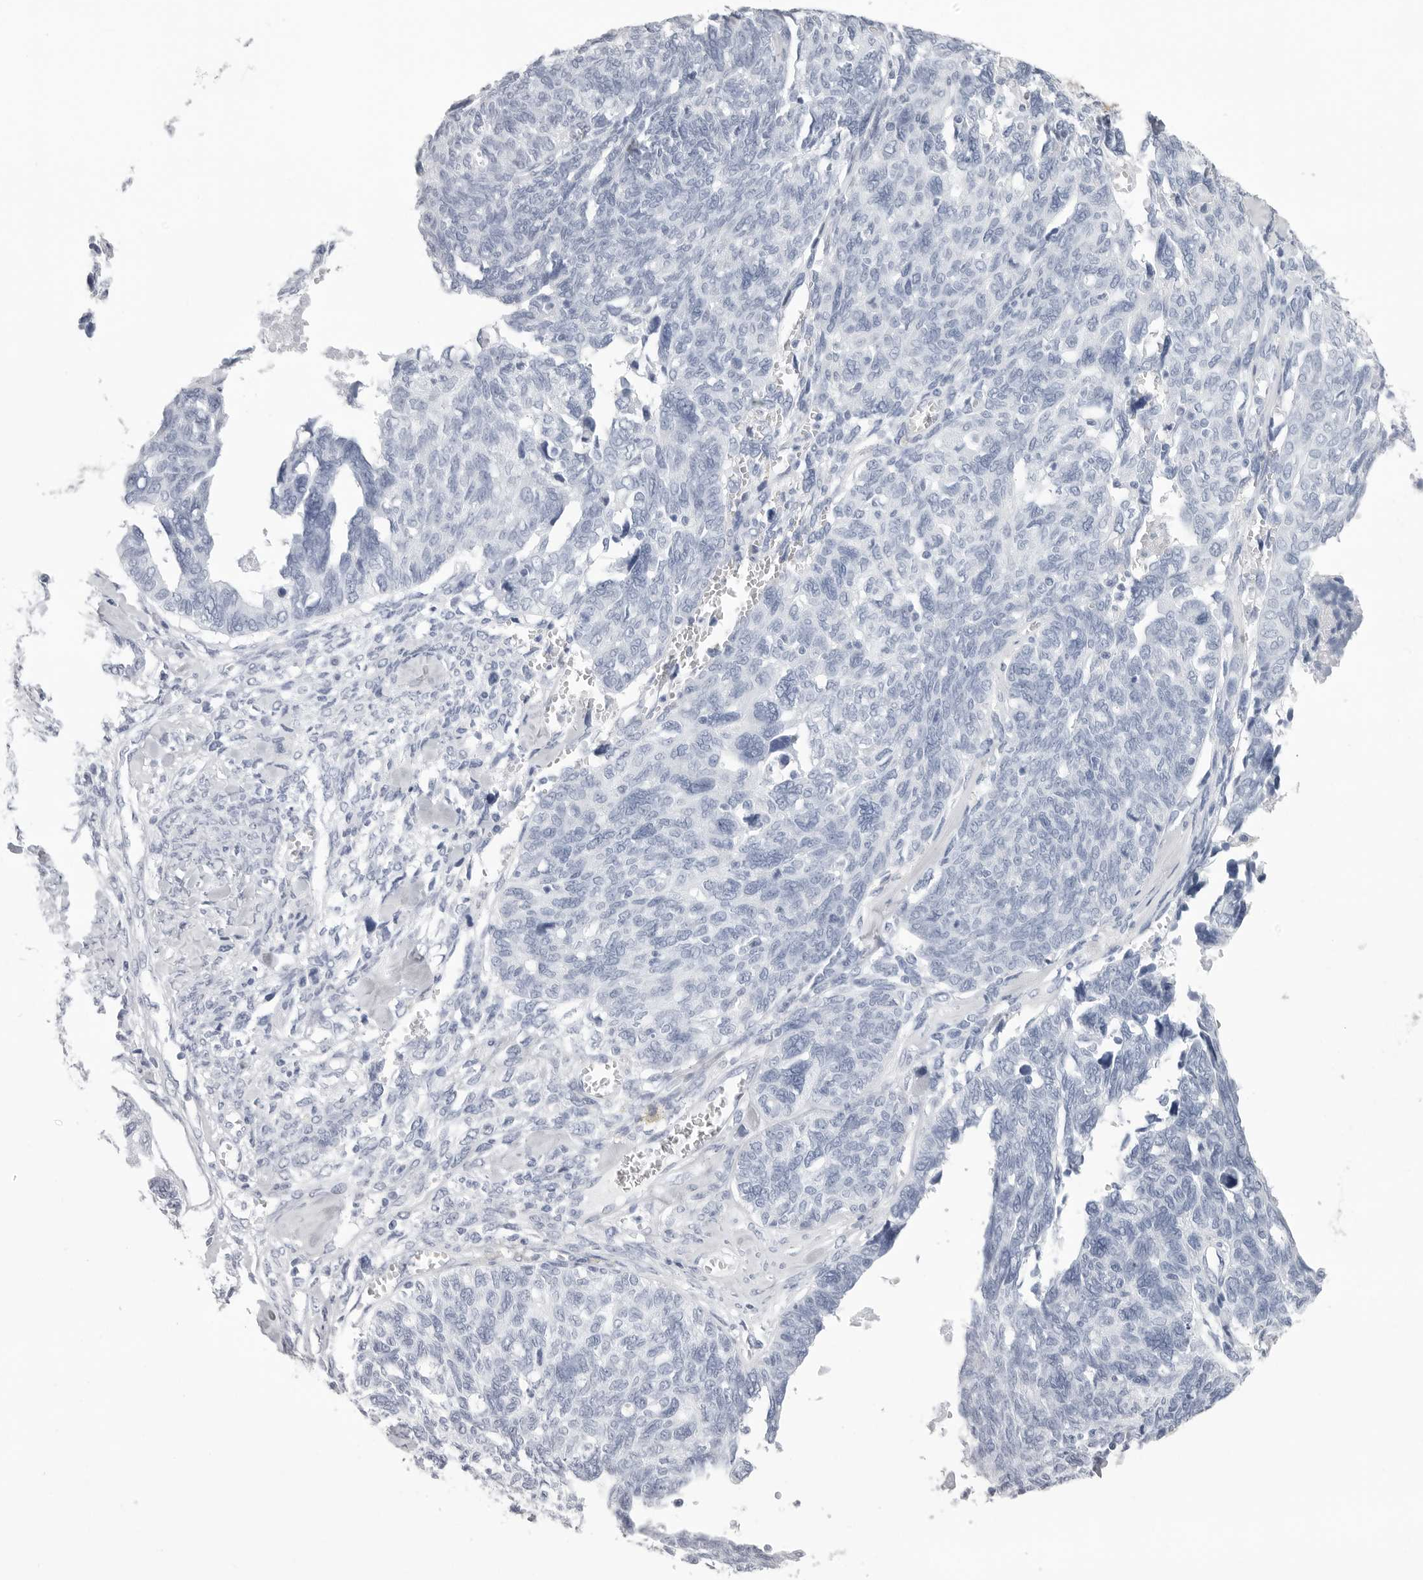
{"staining": {"intensity": "negative", "quantity": "none", "location": "none"}, "tissue": "ovarian cancer", "cell_type": "Tumor cells", "image_type": "cancer", "snomed": [{"axis": "morphology", "description": "Cystadenocarcinoma, serous, NOS"}, {"axis": "topography", "description": "Ovary"}], "caption": "A photomicrograph of ovarian cancer stained for a protein shows no brown staining in tumor cells.", "gene": "CST2", "patient": {"sex": "female", "age": 79}}